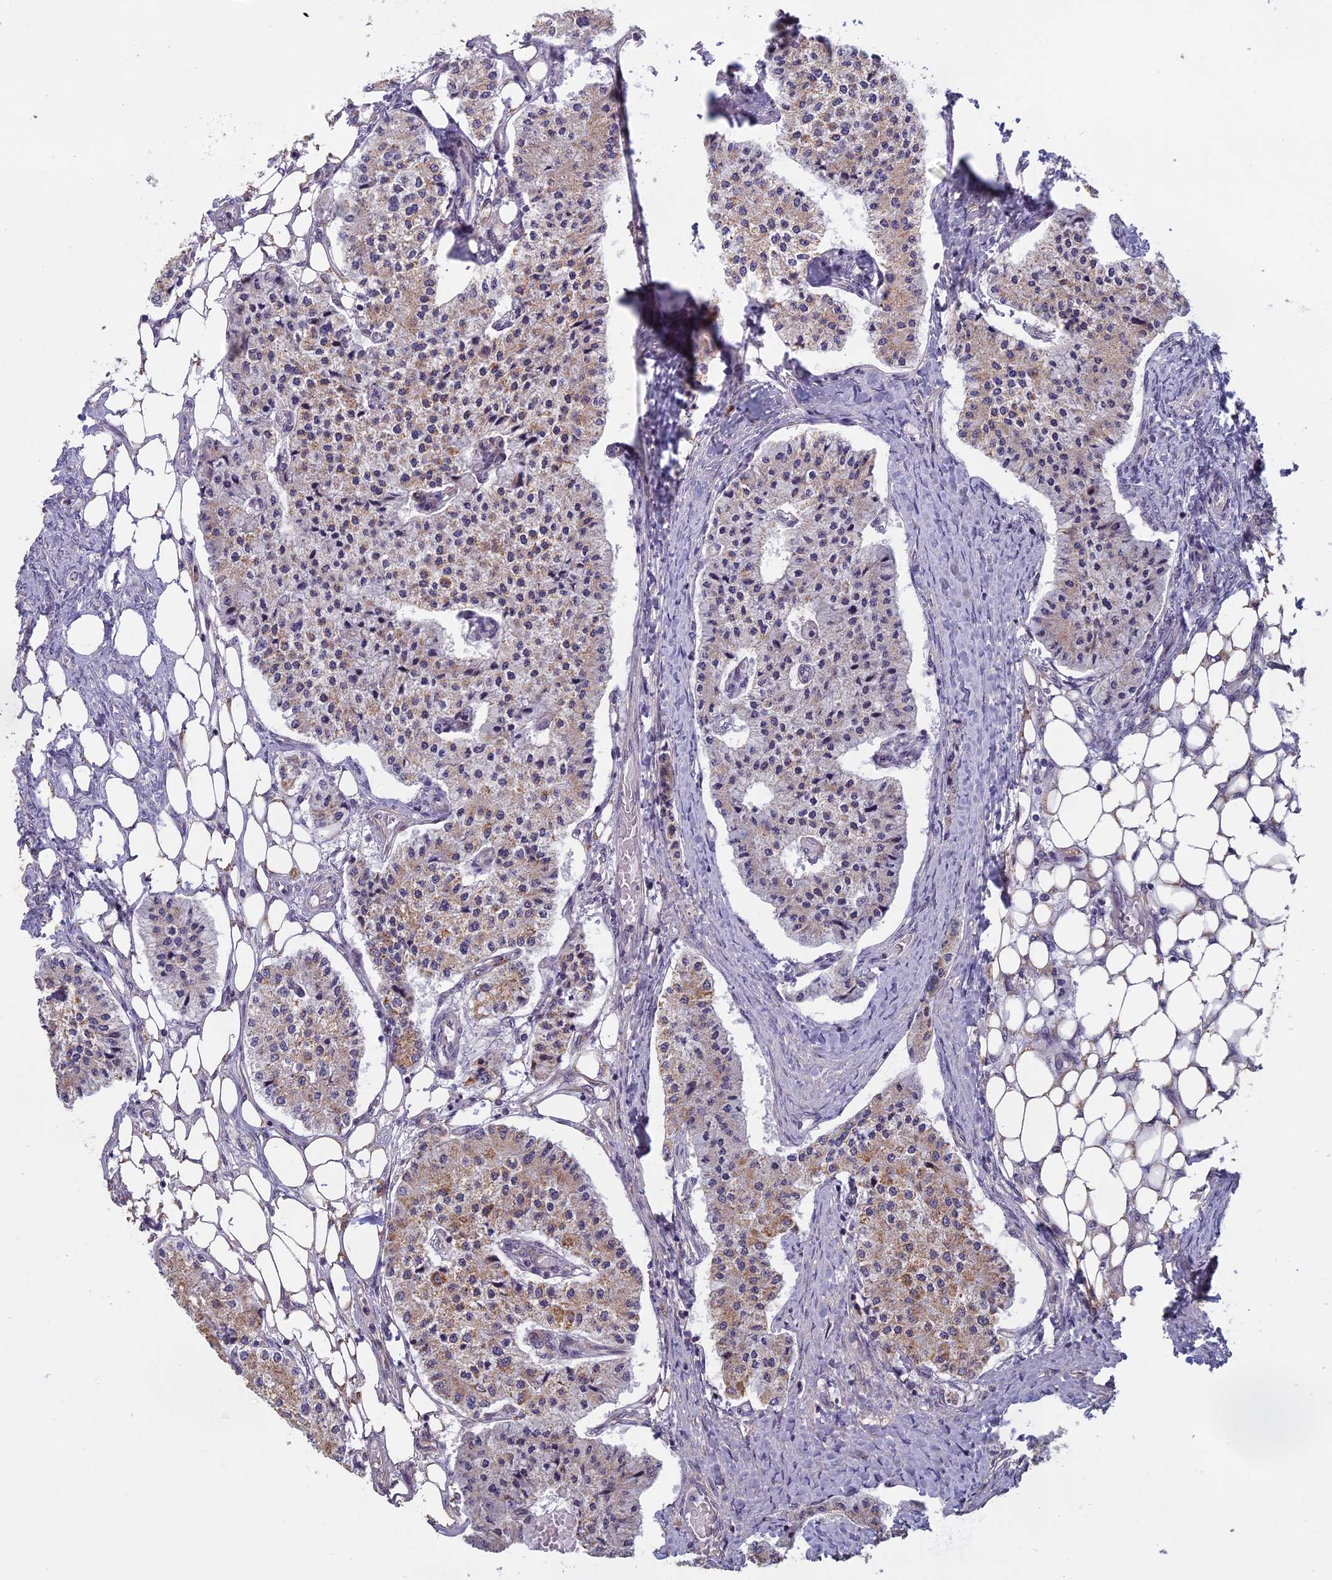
{"staining": {"intensity": "weak", "quantity": ">75%", "location": "cytoplasmic/membranous"}, "tissue": "carcinoid", "cell_type": "Tumor cells", "image_type": "cancer", "snomed": [{"axis": "morphology", "description": "Carcinoid, malignant, NOS"}, {"axis": "topography", "description": "Colon"}], "caption": "Weak cytoplasmic/membranous staining for a protein is appreciated in approximately >75% of tumor cells of carcinoid using immunohistochemistry (IHC).", "gene": "MORF4L1", "patient": {"sex": "female", "age": 52}}